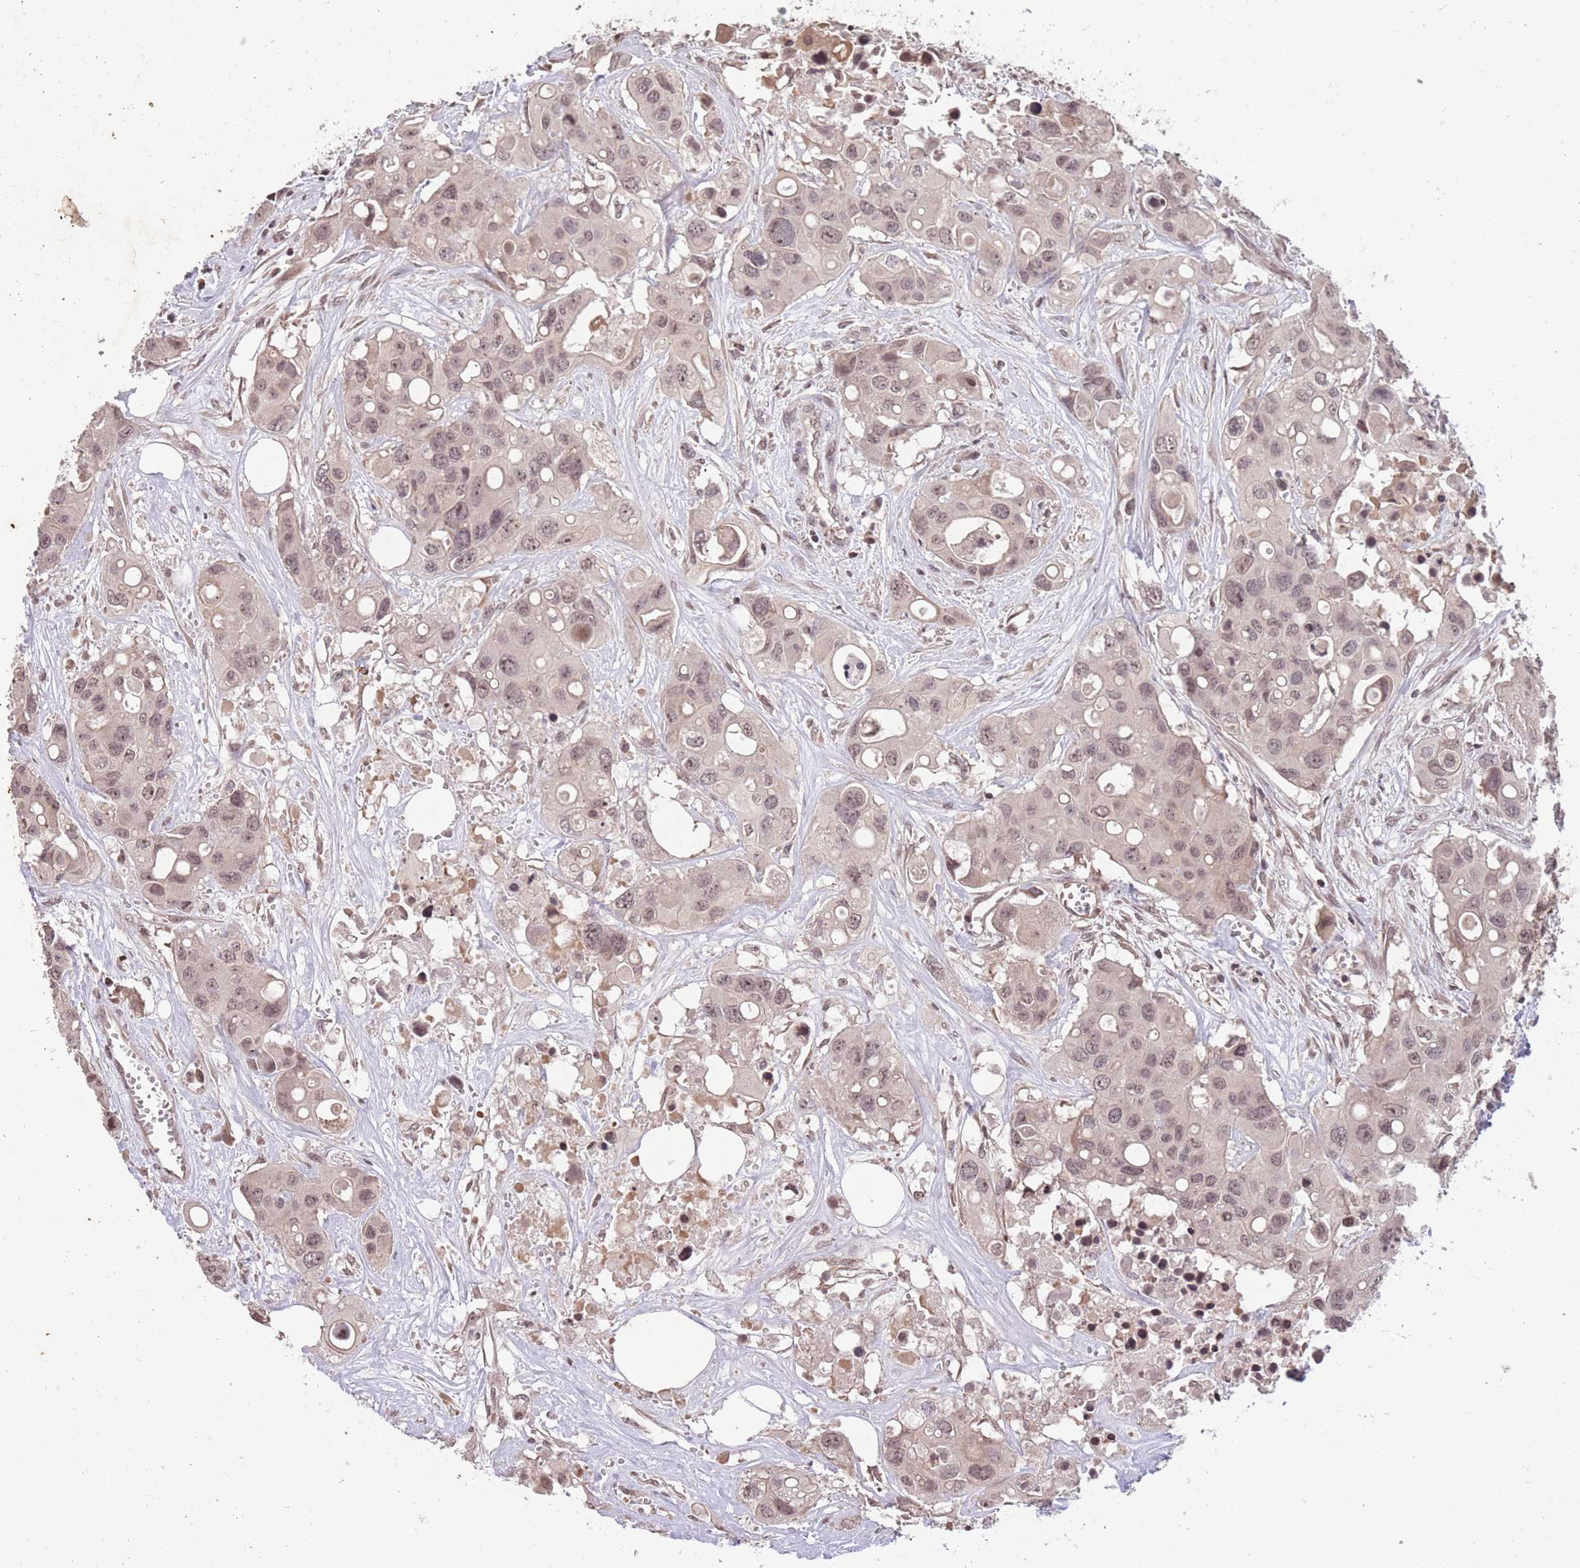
{"staining": {"intensity": "weak", "quantity": ">75%", "location": "nuclear"}, "tissue": "colorectal cancer", "cell_type": "Tumor cells", "image_type": "cancer", "snomed": [{"axis": "morphology", "description": "Adenocarcinoma, NOS"}, {"axis": "topography", "description": "Colon"}], "caption": "Immunohistochemistry (IHC) histopathology image of neoplastic tissue: colorectal adenocarcinoma stained using IHC shows low levels of weak protein expression localized specifically in the nuclear of tumor cells, appearing as a nuclear brown color.", "gene": "GGT5", "patient": {"sex": "male", "age": 77}}